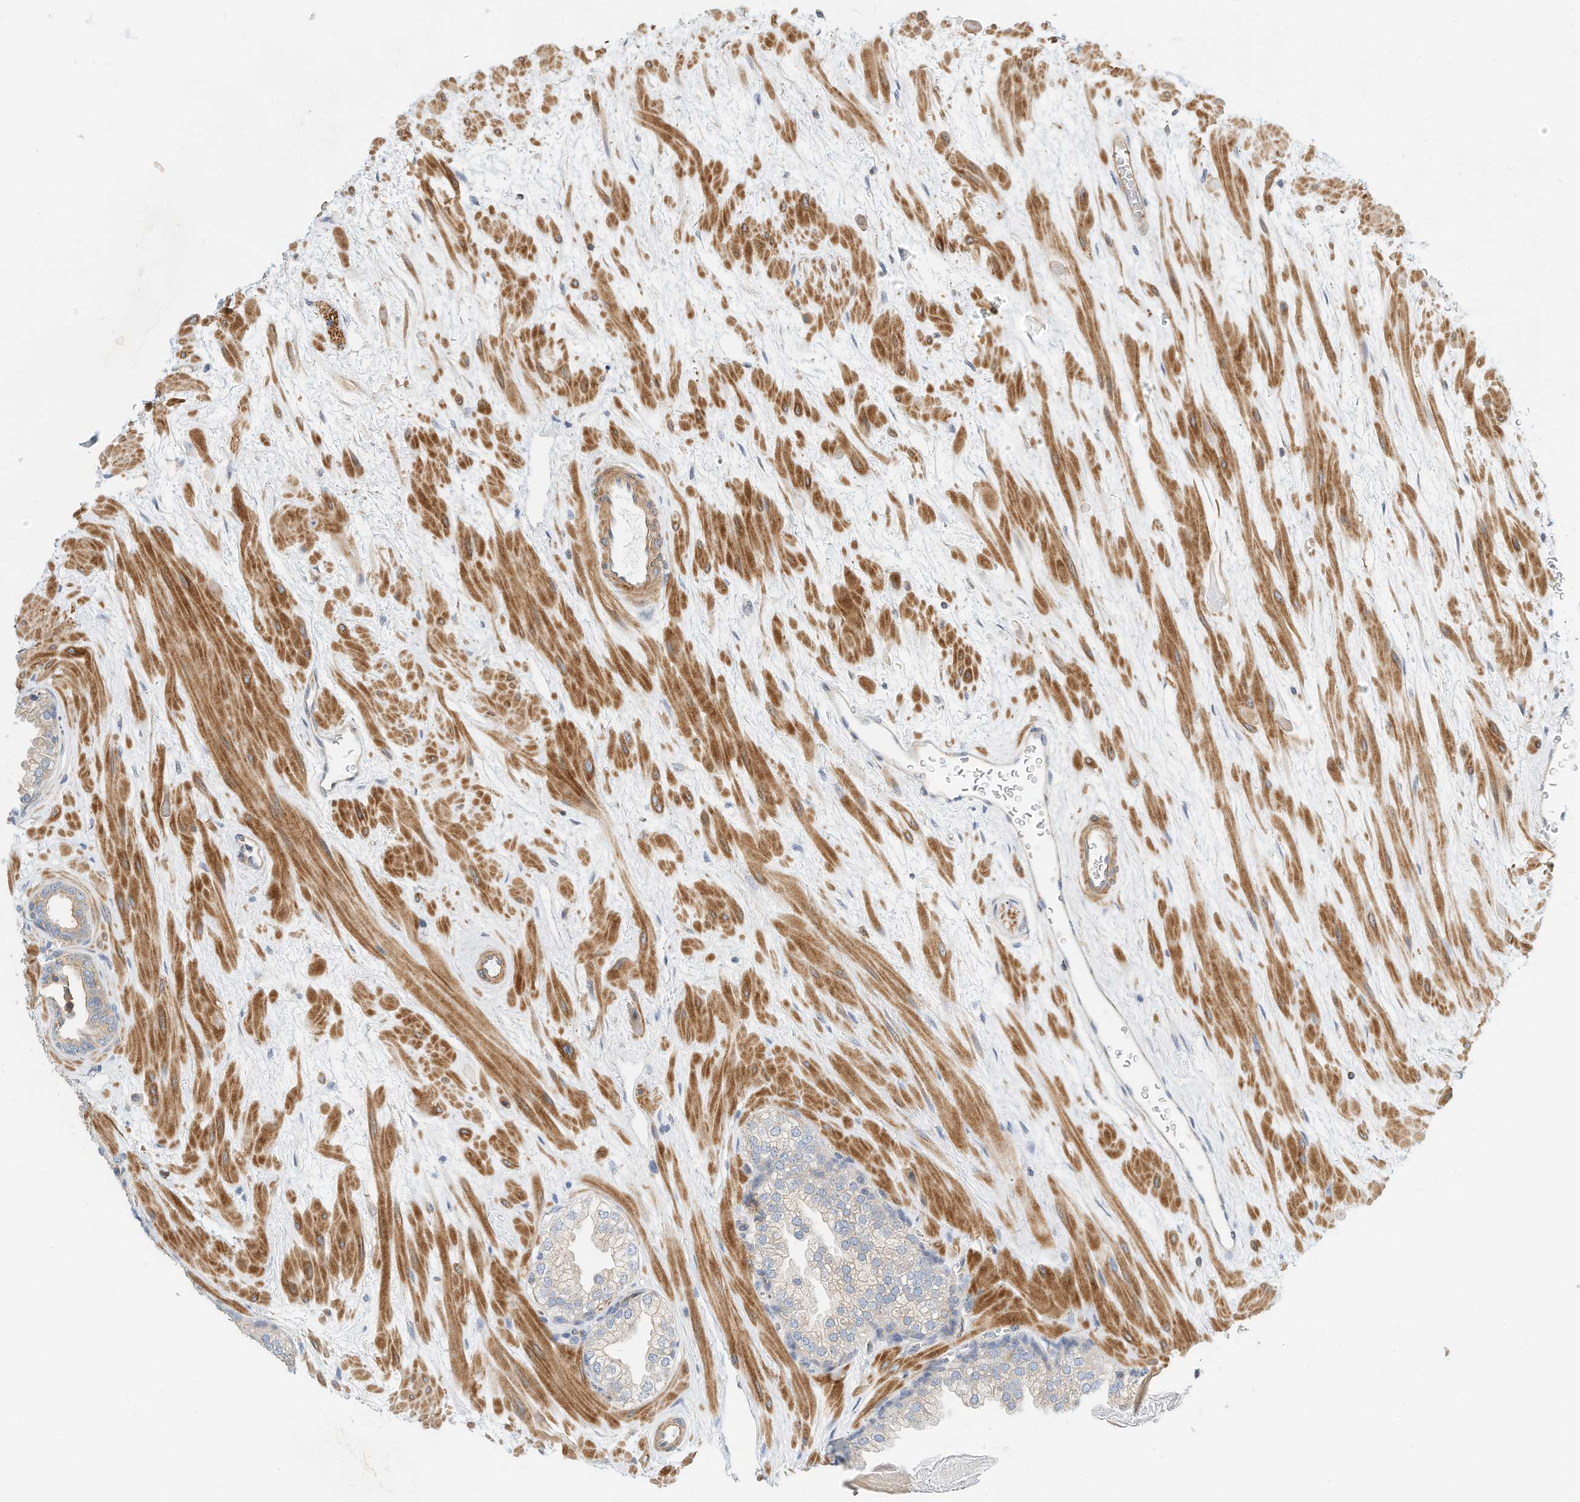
{"staining": {"intensity": "weak", "quantity": "<25%", "location": "cytoplasmic/membranous"}, "tissue": "prostate", "cell_type": "Glandular cells", "image_type": "normal", "snomed": [{"axis": "morphology", "description": "Normal tissue, NOS"}, {"axis": "topography", "description": "Prostate"}], "caption": "High magnification brightfield microscopy of normal prostate stained with DAB (brown) and counterstained with hematoxylin (blue): glandular cells show no significant staining.", "gene": "MICAL1", "patient": {"sex": "male", "age": 48}}